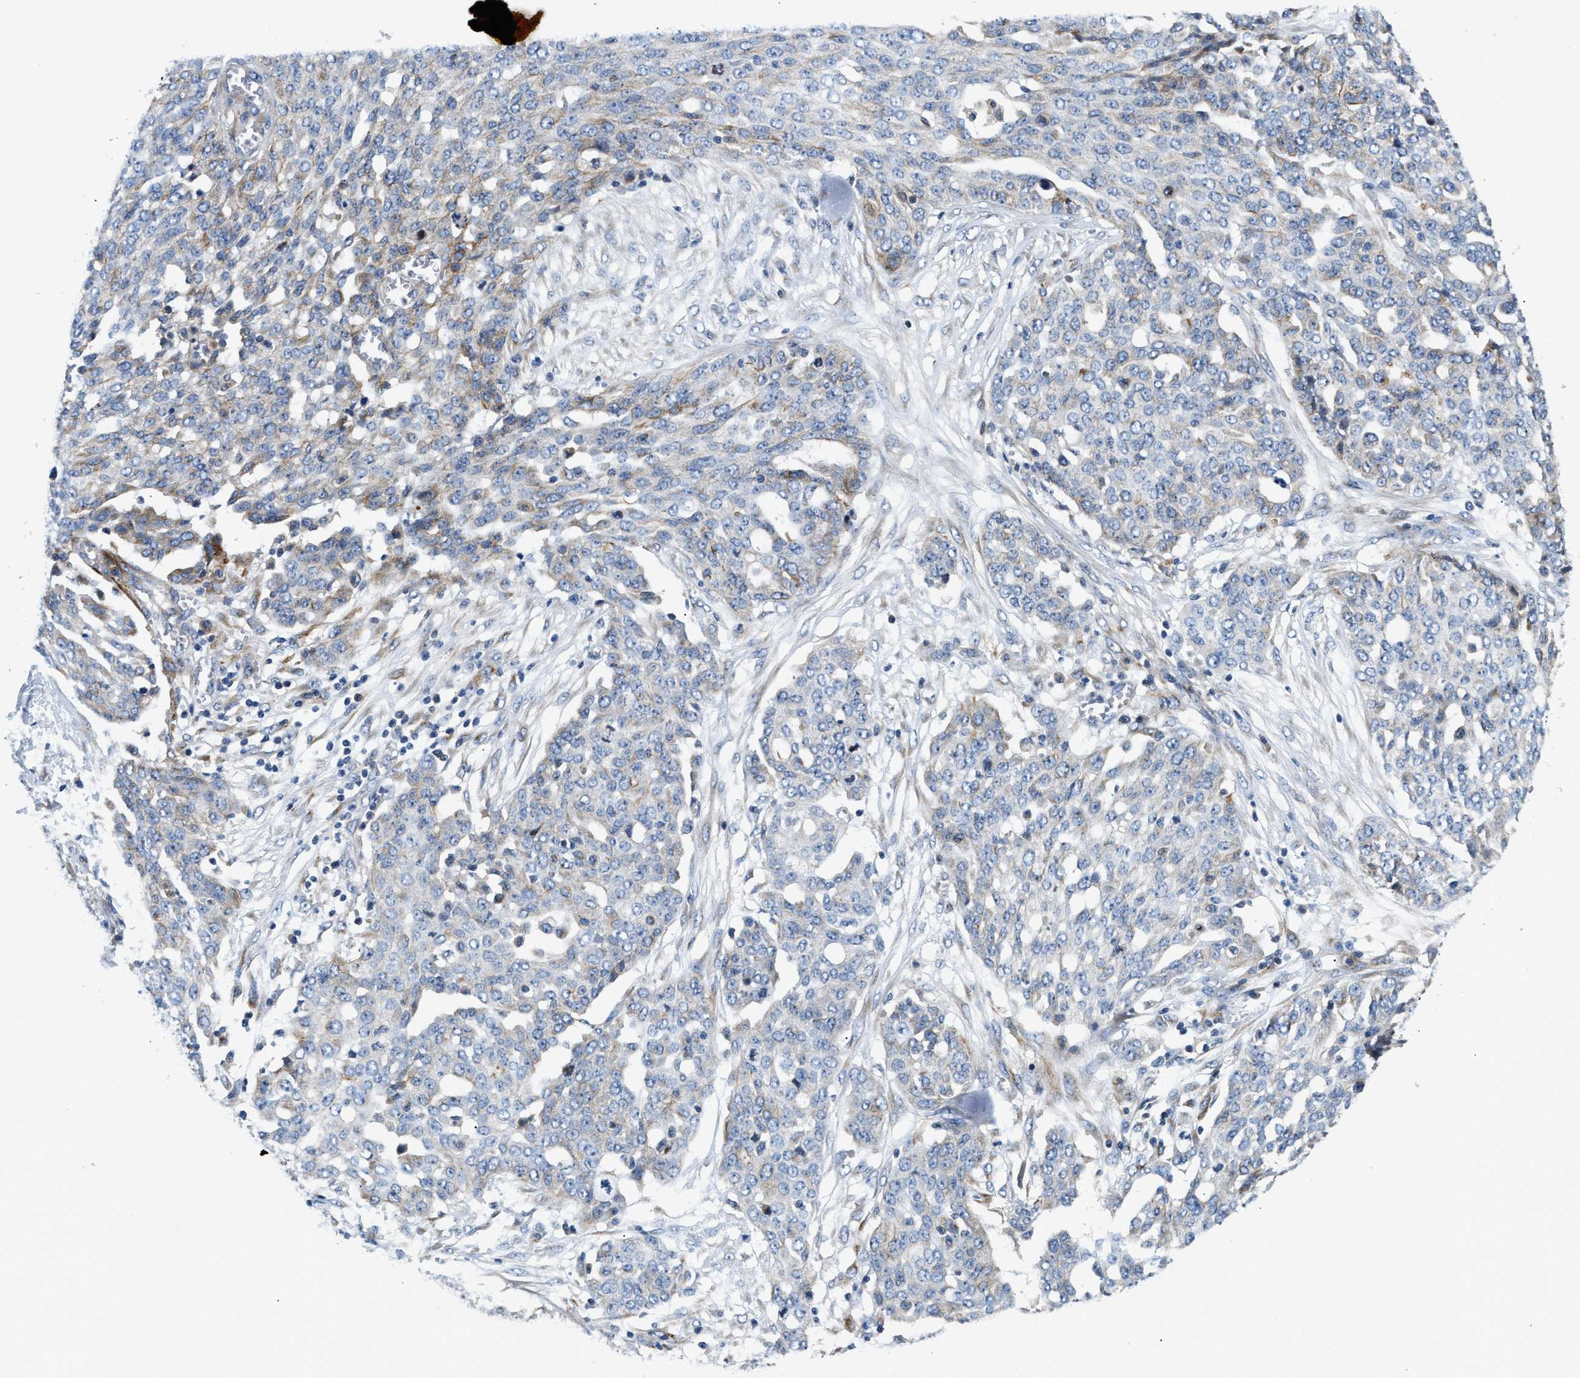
{"staining": {"intensity": "moderate", "quantity": "<25%", "location": "cytoplasmic/membranous"}, "tissue": "ovarian cancer", "cell_type": "Tumor cells", "image_type": "cancer", "snomed": [{"axis": "morphology", "description": "Cystadenocarcinoma, serous, NOS"}, {"axis": "topography", "description": "Soft tissue"}, {"axis": "topography", "description": "Ovary"}], "caption": "DAB (3,3'-diaminobenzidine) immunohistochemical staining of serous cystadenocarcinoma (ovarian) exhibits moderate cytoplasmic/membranous protein staining in about <25% of tumor cells.", "gene": "IL17RC", "patient": {"sex": "female", "age": 57}}